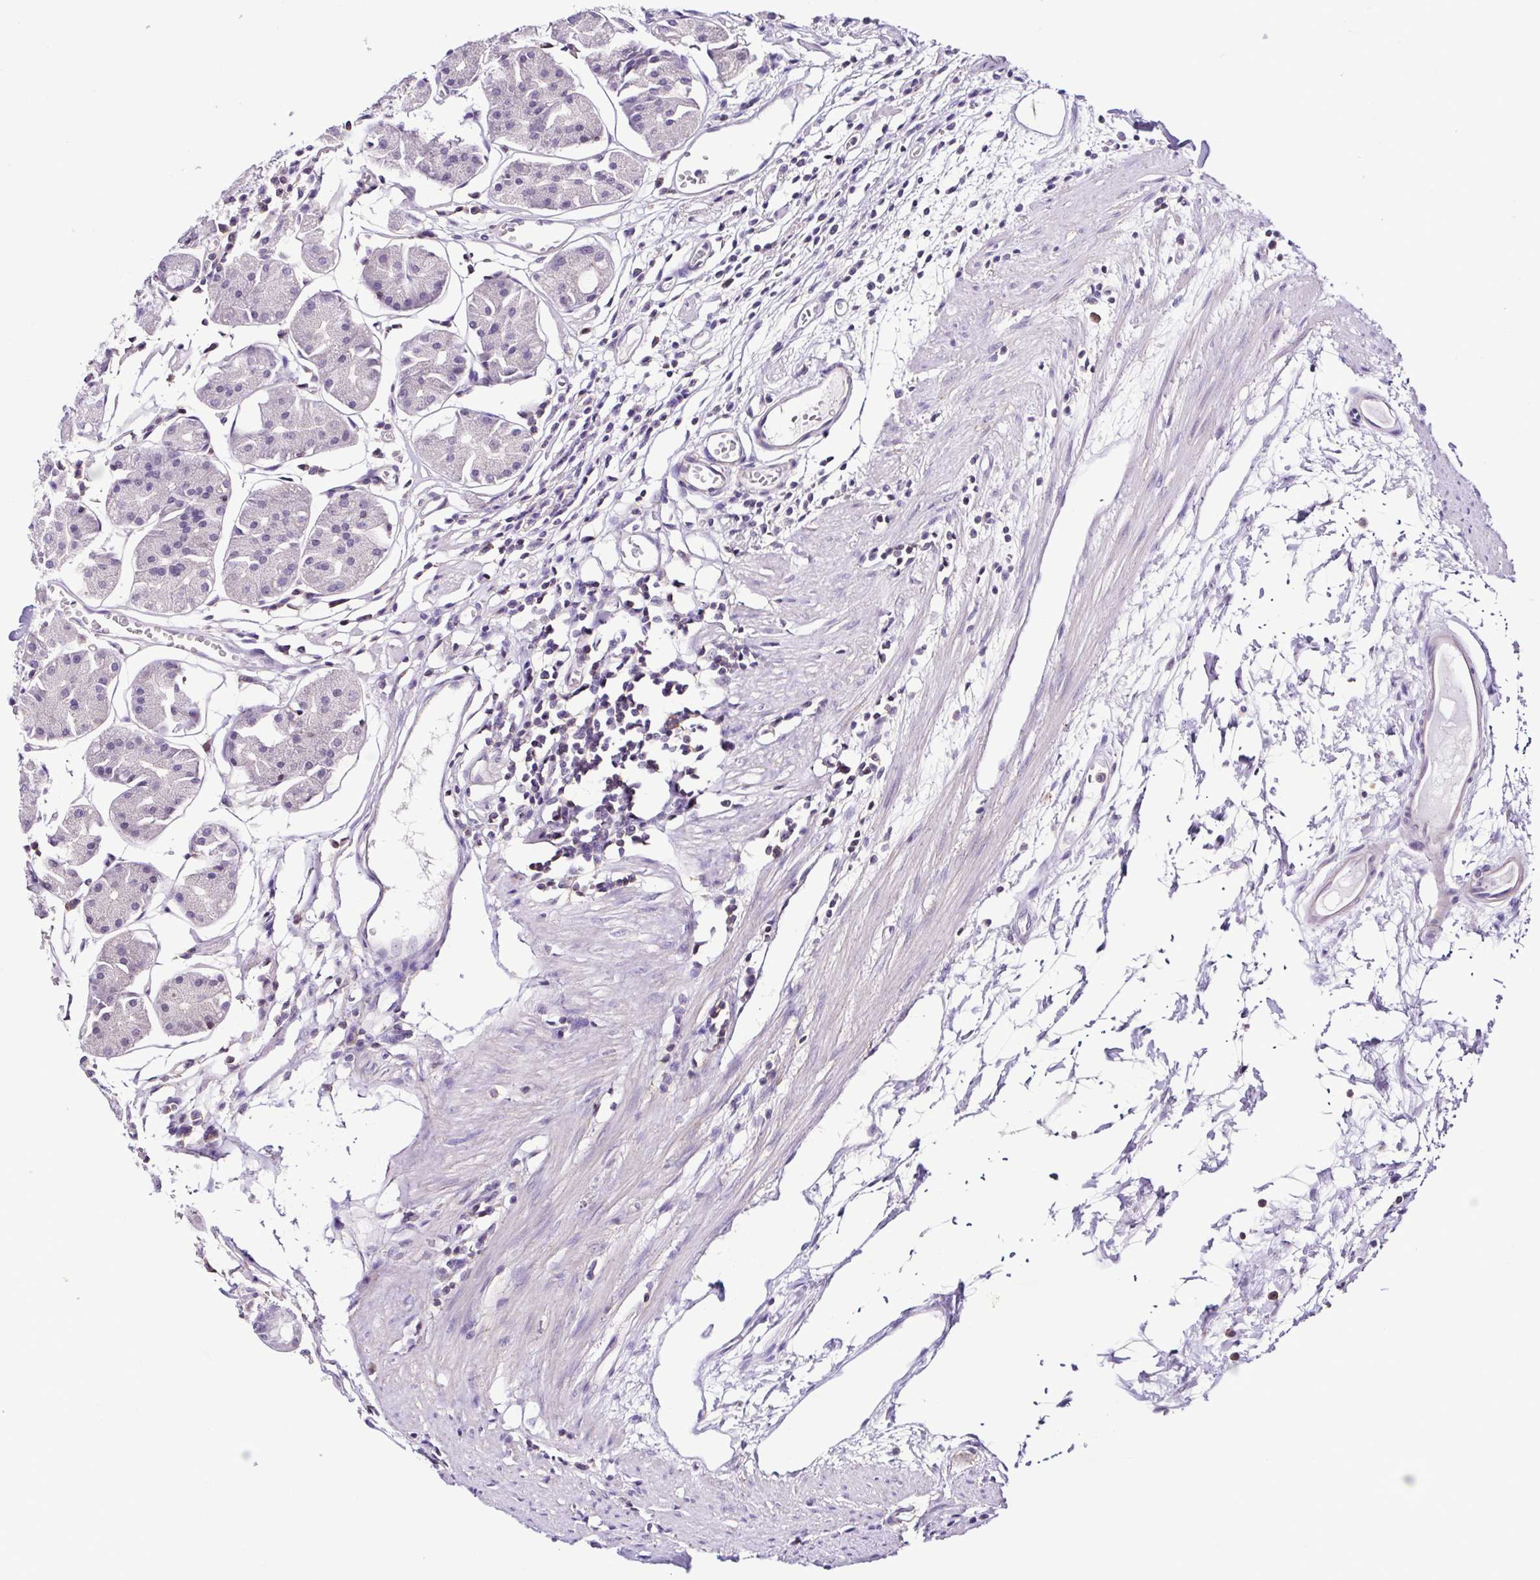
{"staining": {"intensity": "negative", "quantity": "none", "location": "none"}, "tissue": "stomach", "cell_type": "Glandular cells", "image_type": "normal", "snomed": [{"axis": "morphology", "description": "Normal tissue, NOS"}, {"axis": "topography", "description": "Stomach"}], "caption": "Immunohistochemistry micrograph of unremarkable stomach: human stomach stained with DAB (3,3'-diaminobenzidine) shows no significant protein staining in glandular cells.", "gene": "TNNT2", "patient": {"sex": "male", "age": 55}}